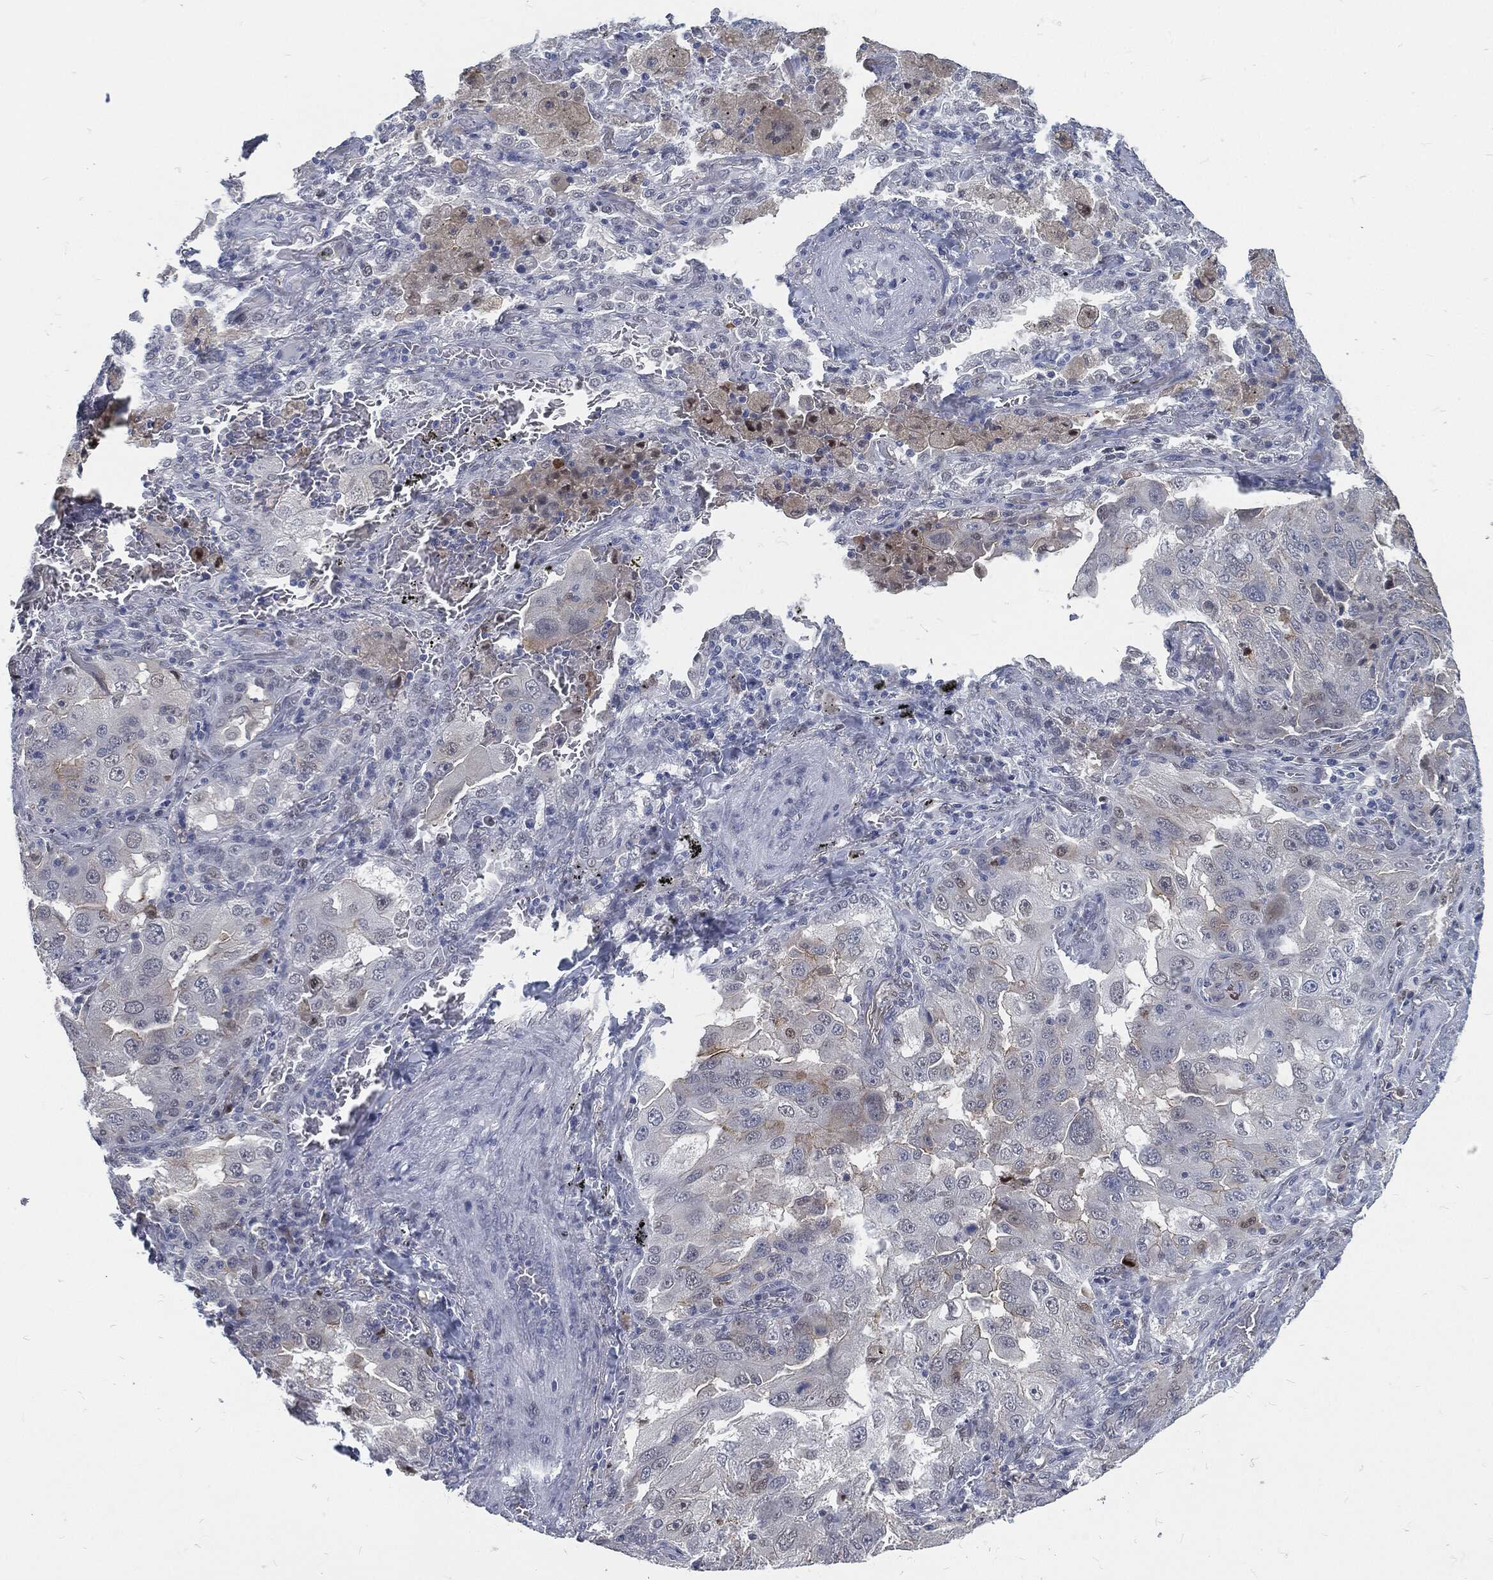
{"staining": {"intensity": "negative", "quantity": "none", "location": "none"}, "tissue": "lung cancer", "cell_type": "Tumor cells", "image_type": "cancer", "snomed": [{"axis": "morphology", "description": "Adenocarcinoma, NOS"}, {"axis": "topography", "description": "Lung"}], "caption": "This image is of adenocarcinoma (lung) stained with immunohistochemistry (IHC) to label a protein in brown with the nuclei are counter-stained blue. There is no expression in tumor cells. The staining was performed using DAB to visualize the protein expression in brown, while the nuclei were stained in blue with hematoxylin (Magnification: 20x).", "gene": "PROM1", "patient": {"sex": "female", "age": 61}}